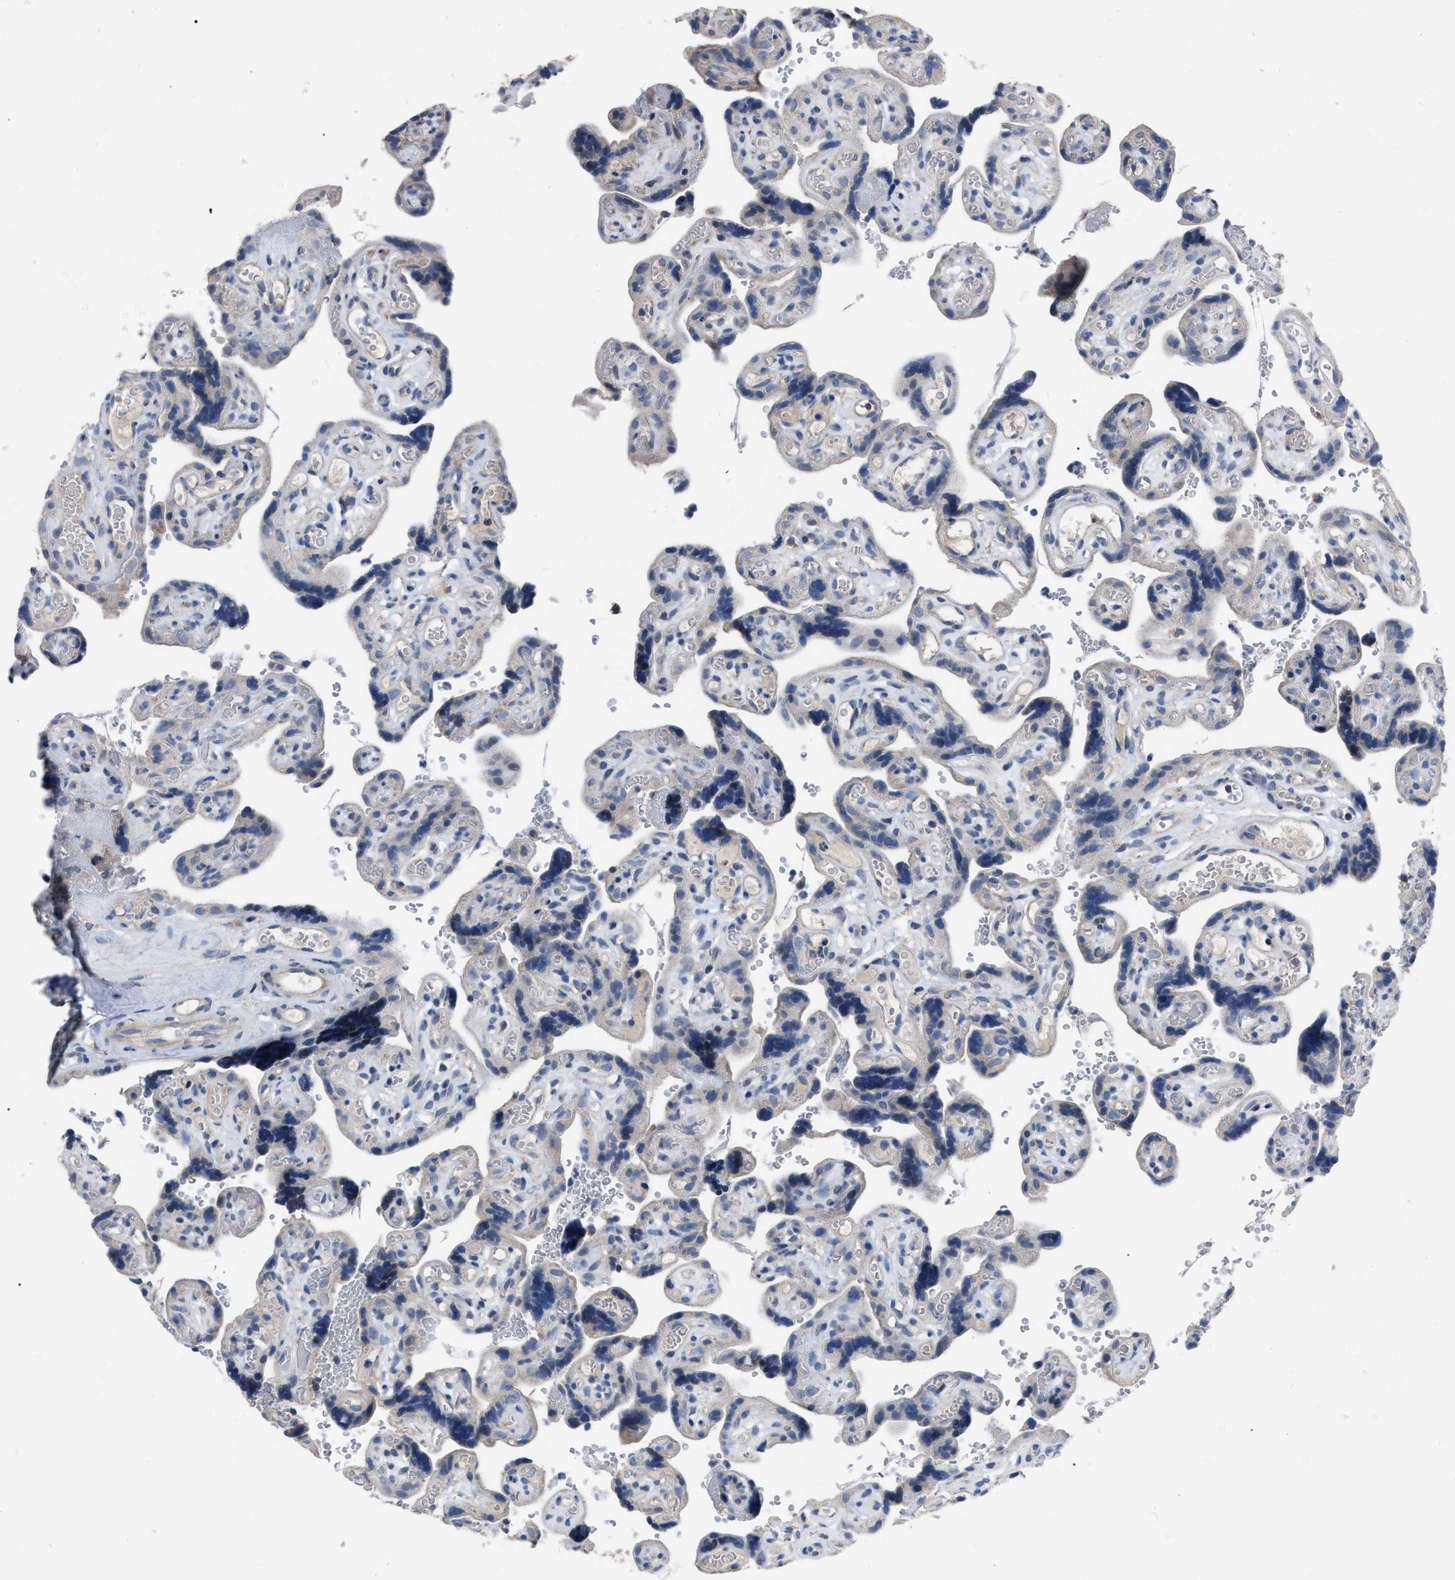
{"staining": {"intensity": "negative", "quantity": "none", "location": "none"}, "tissue": "placenta", "cell_type": "Decidual cells", "image_type": "normal", "snomed": [{"axis": "morphology", "description": "Normal tissue, NOS"}, {"axis": "topography", "description": "Placenta"}], "caption": "Immunohistochemistry (IHC) of normal placenta displays no positivity in decidual cells. (DAB (3,3'-diaminobenzidine) immunohistochemistry, high magnification).", "gene": "DDX56", "patient": {"sex": "female", "age": 30}}